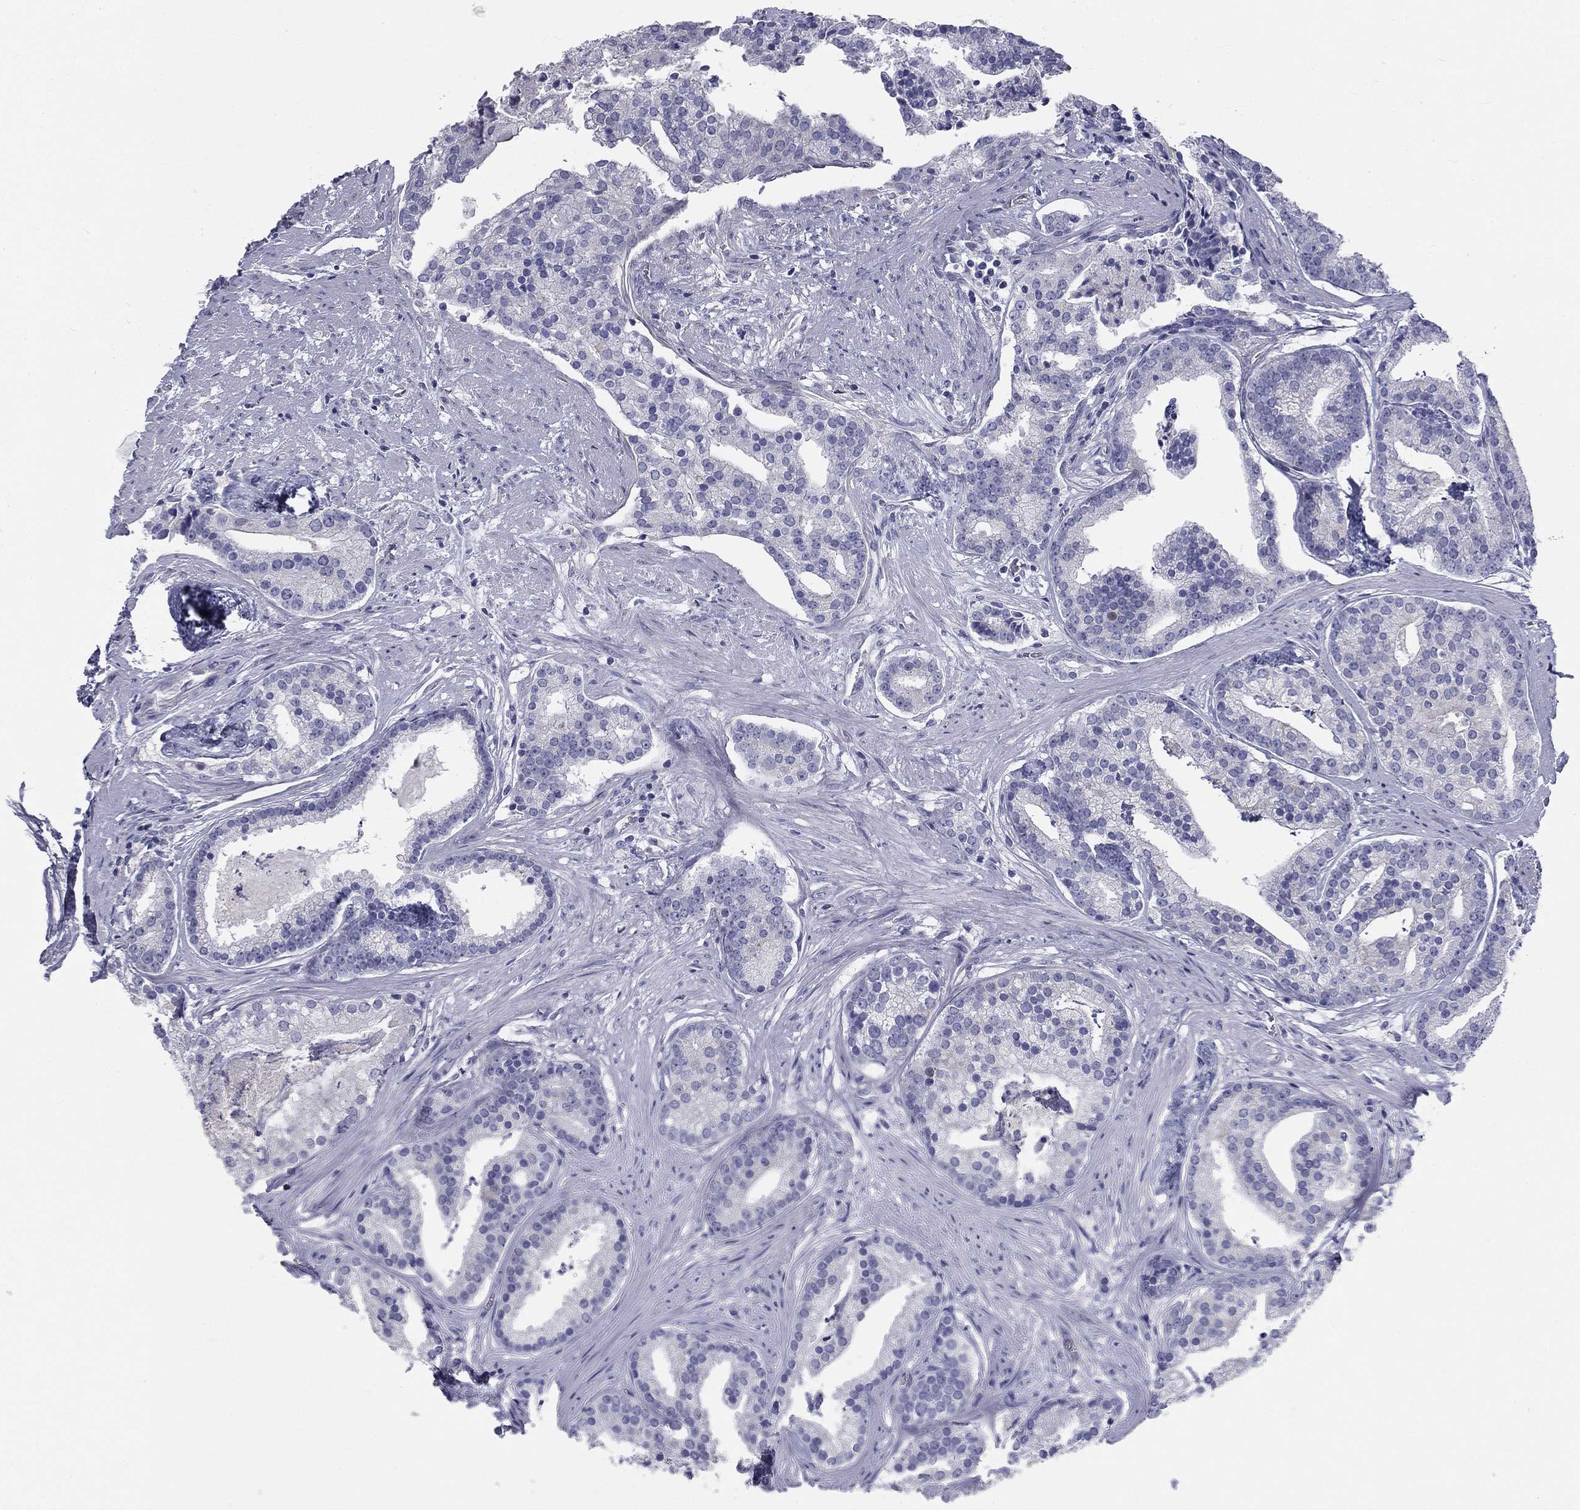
{"staining": {"intensity": "negative", "quantity": "none", "location": "none"}, "tissue": "prostate cancer", "cell_type": "Tumor cells", "image_type": "cancer", "snomed": [{"axis": "morphology", "description": "Adenocarcinoma, NOS"}, {"axis": "topography", "description": "Prostate and seminal vesicle, NOS"}, {"axis": "topography", "description": "Prostate"}], "caption": "Immunohistochemistry (IHC) photomicrograph of human prostate cancer (adenocarcinoma) stained for a protein (brown), which exhibits no positivity in tumor cells.", "gene": "GALNTL5", "patient": {"sex": "male", "age": 44}}